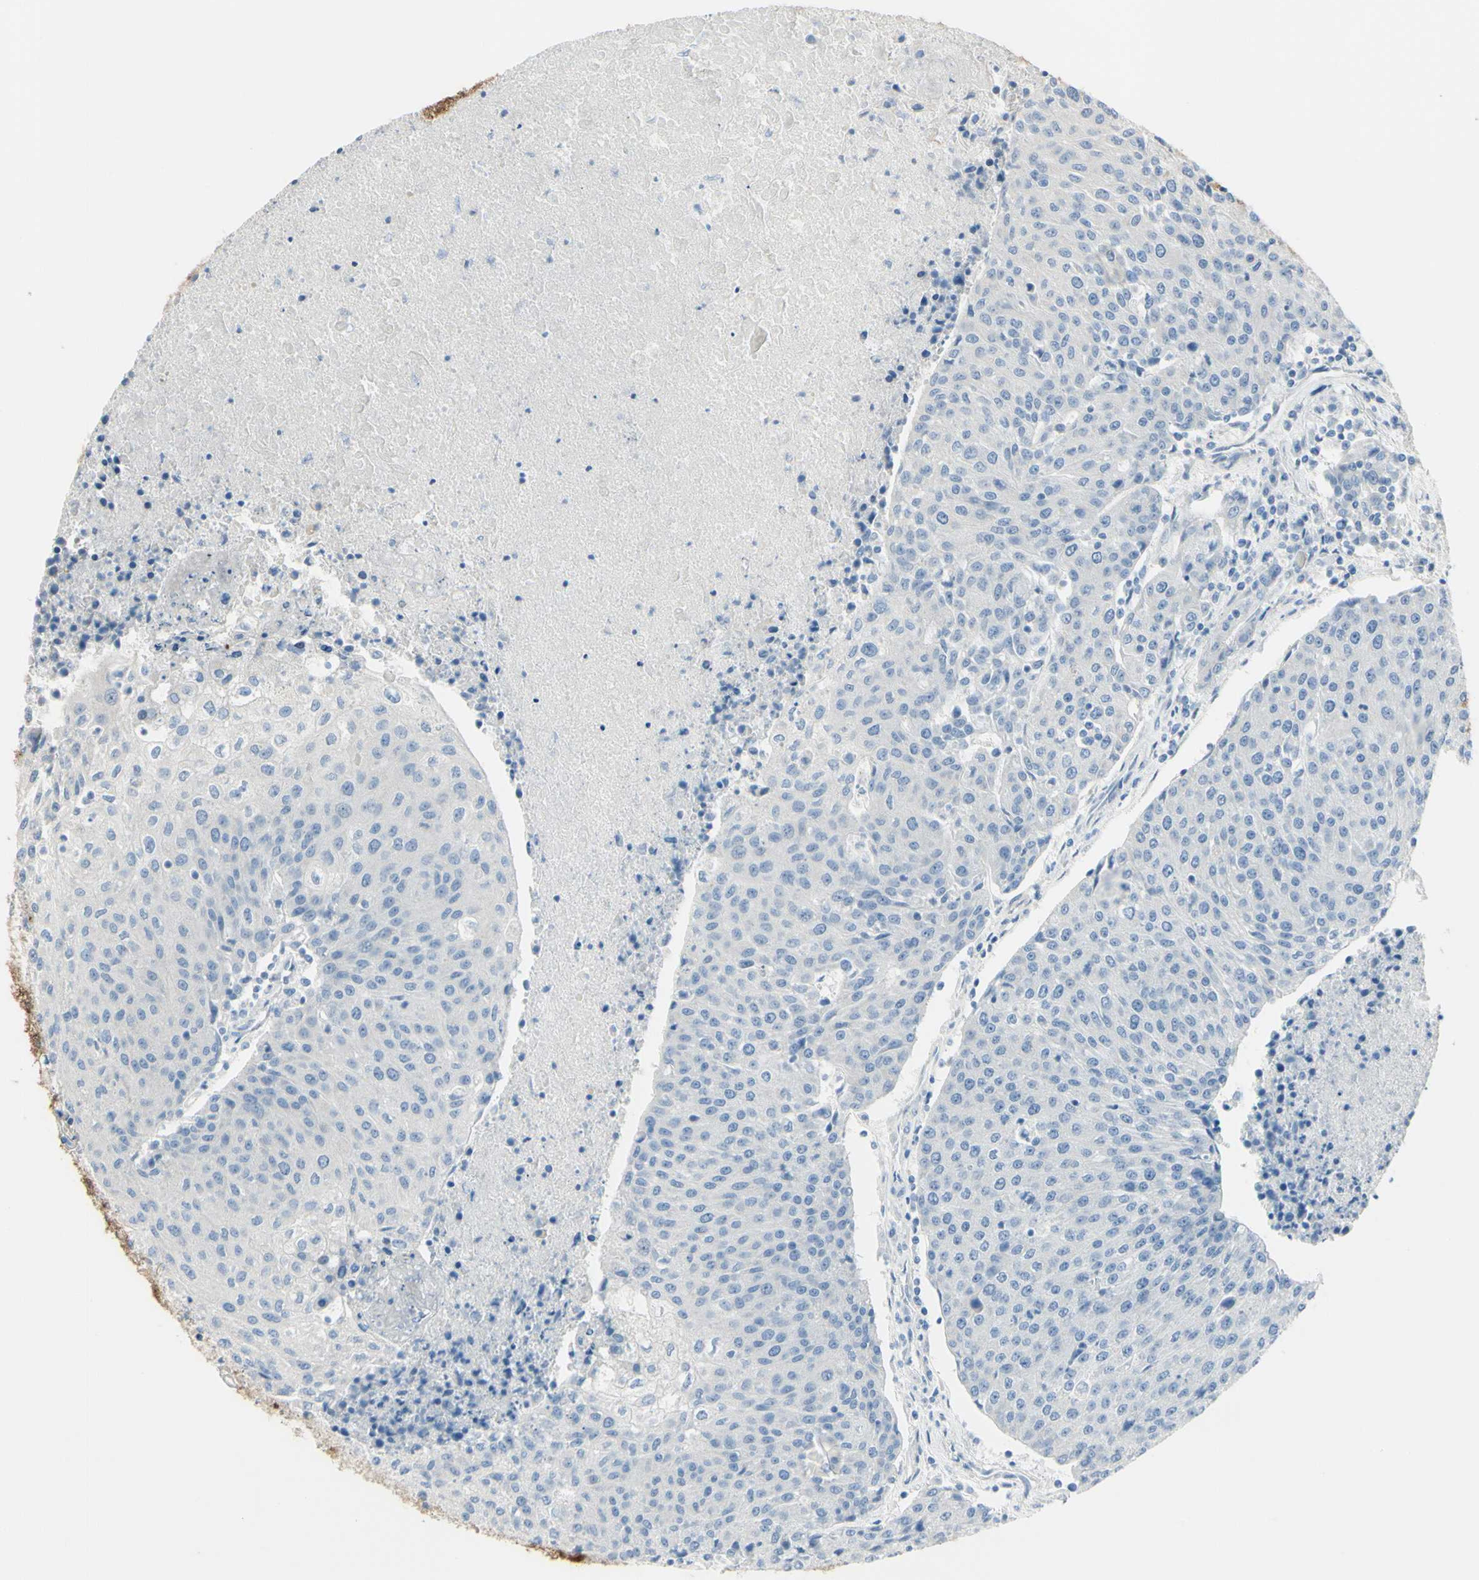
{"staining": {"intensity": "negative", "quantity": "none", "location": "none"}, "tissue": "urothelial cancer", "cell_type": "Tumor cells", "image_type": "cancer", "snomed": [{"axis": "morphology", "description": "Urothelial carcinoma, High grade"}, {"axis": "topography", "description": "Urinary bladder"}], "caption": "There is no significant positivity in tumor cells of urothelial cancer.", "gene": "NCBP2L", "patient": {"sex": "female", "age": 85}}